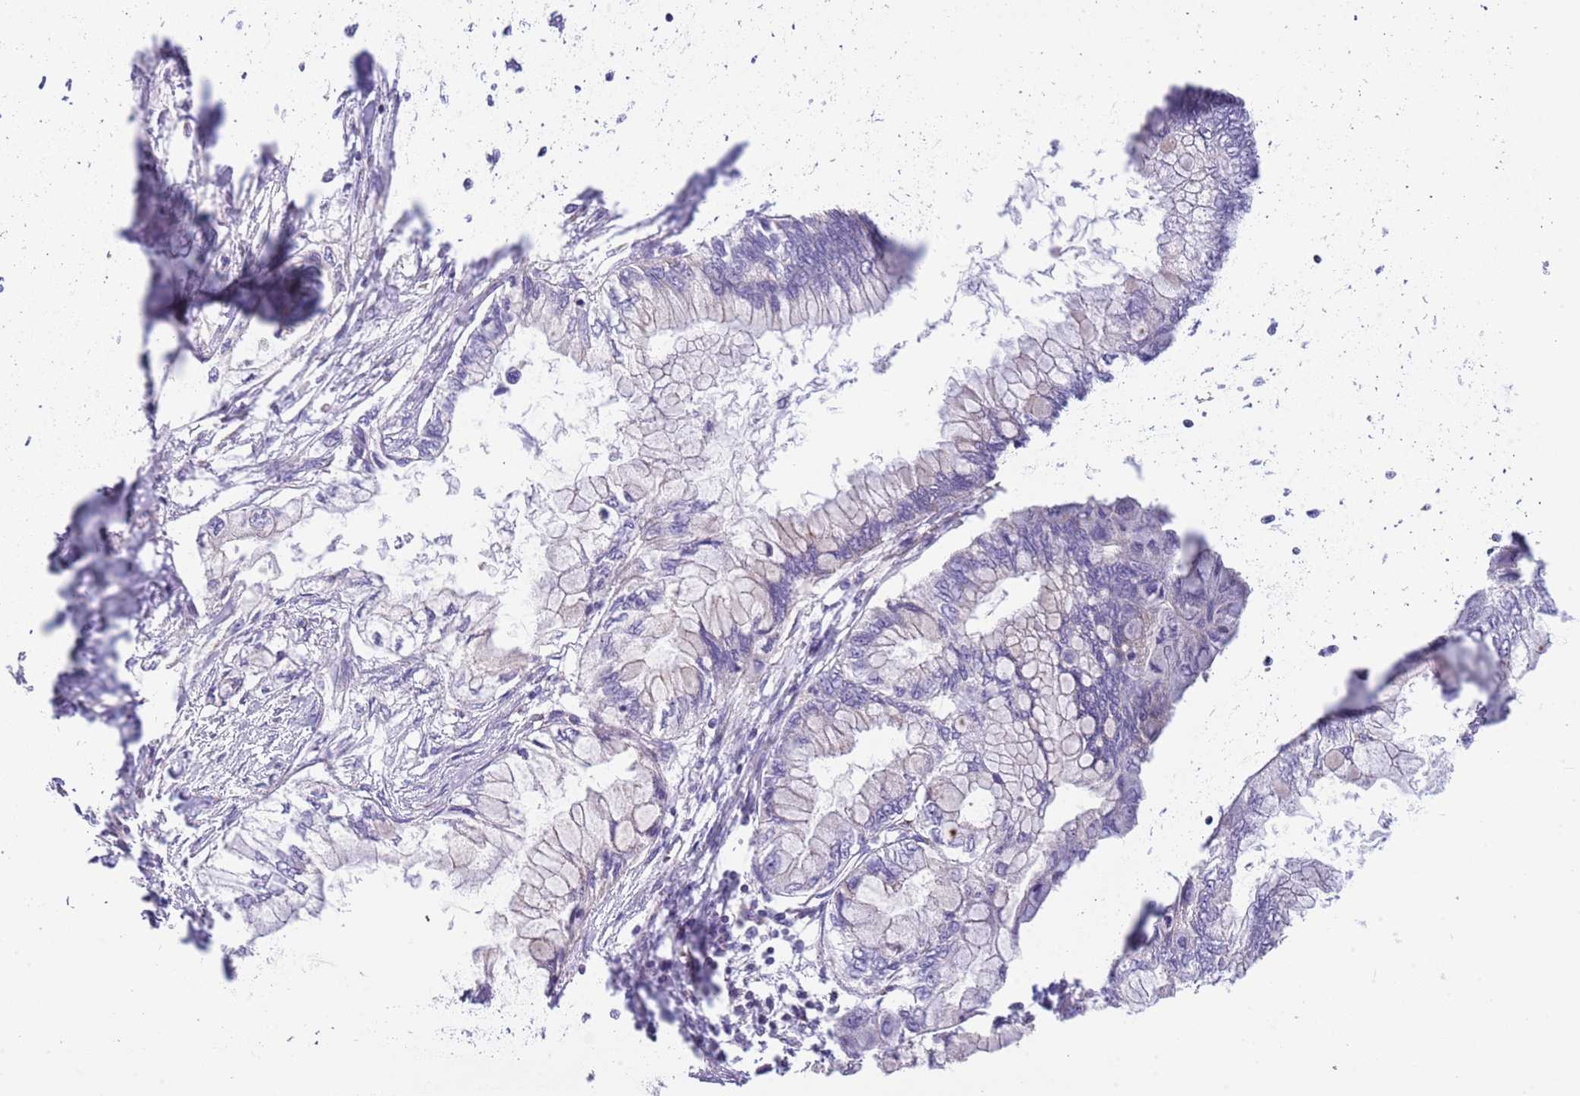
{"staining": {"intensity": "negative", "quantity": "none", "location": "none"}, "tissue": "pancreatic cancer", "cell_type": "Tumor cells", "image_type": "cancer", "snomed": [{"axis": "morphology", "description": "Adenocarcinoma, NOS"}, {"axis": "topography", "description": "Pancreas"}], "caption": "Immunohistochemistry (IHC) photomicrograph of neoplastic tissue: human pancreatic cancer (adenocarcinoma) stained with DAB shows no significant protein staining in tumor cells.", "gene": "LHX6", "patient": {"sex": "male", "age": 48}}